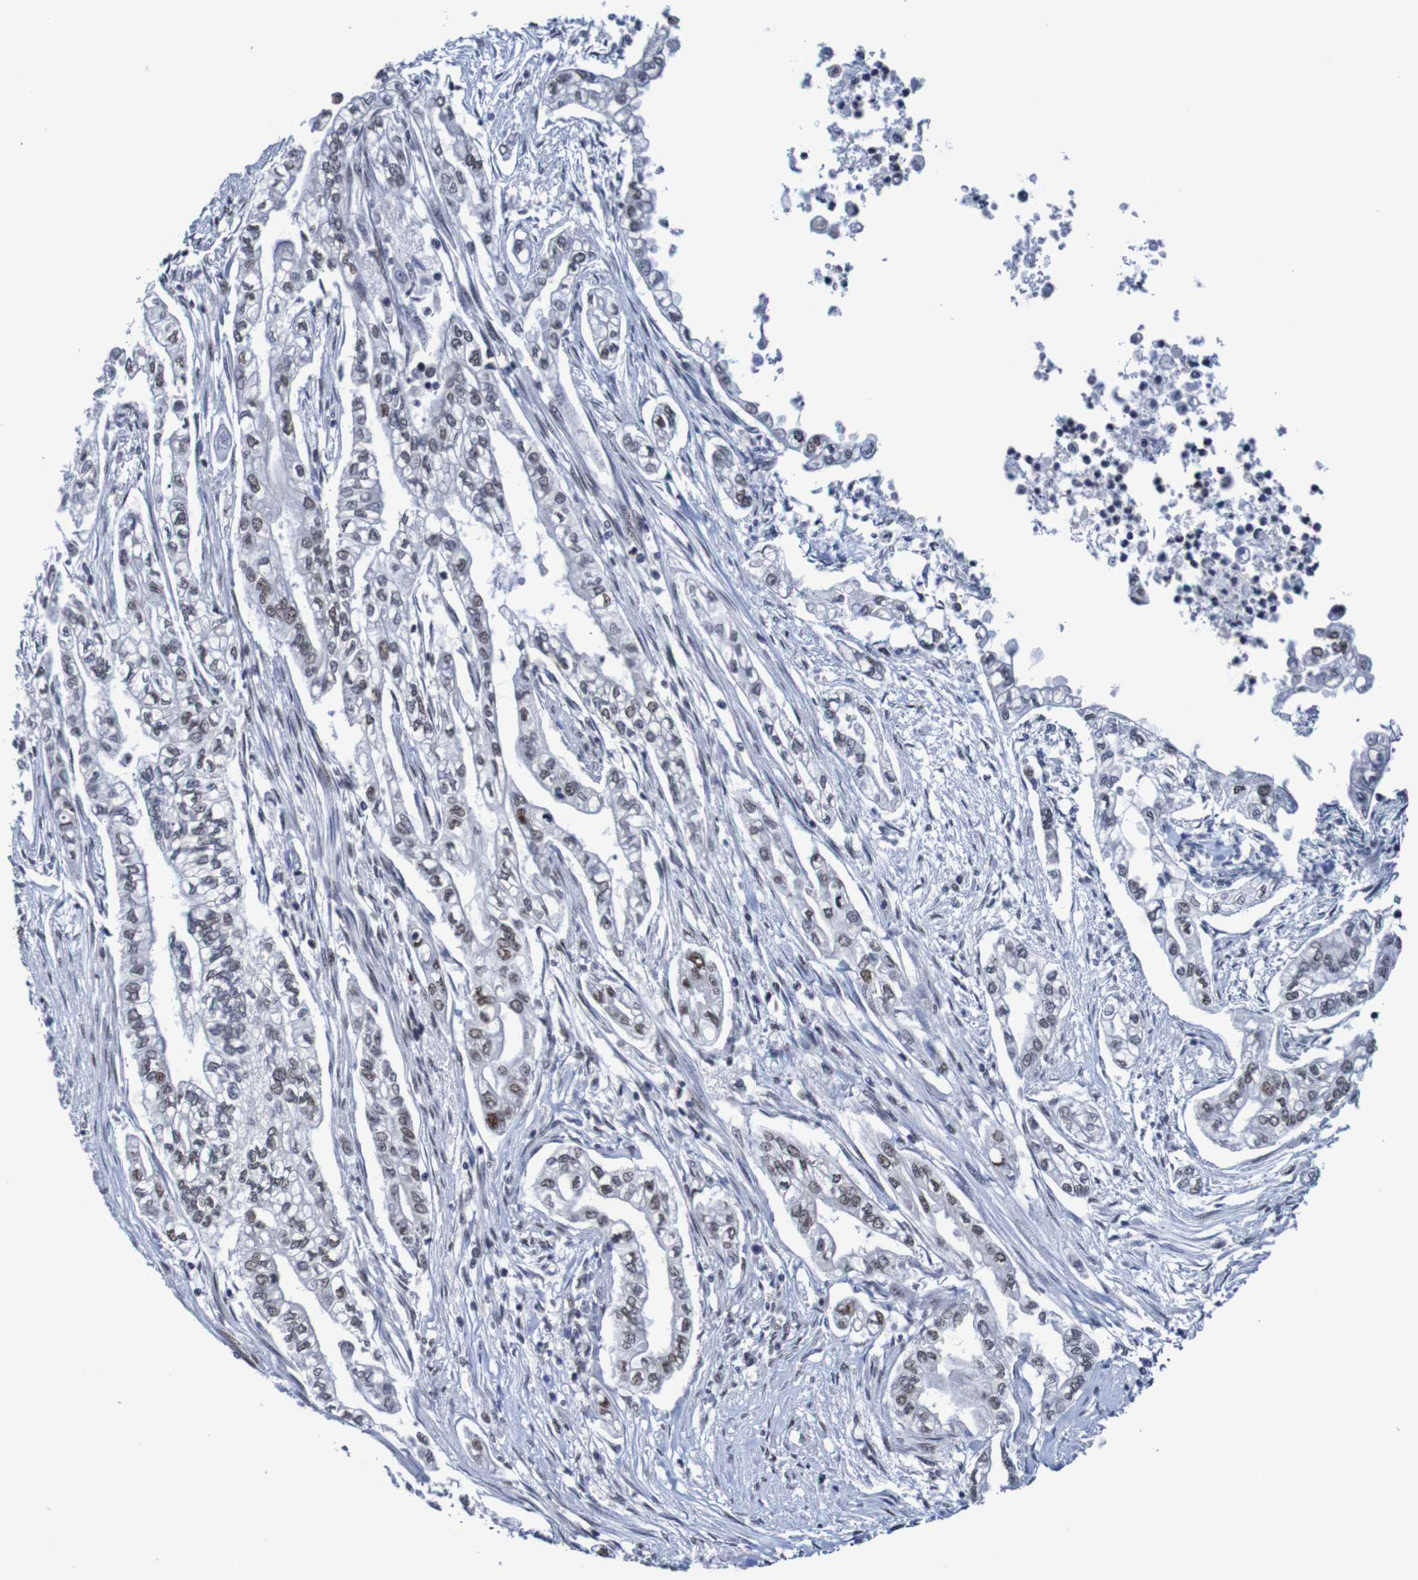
{"staining": {"intensity": "weak", "quantity": "25%-75%", "location": "nuclear"}, "tissue": "pancreatic cancer", "cell_type": "Tumor cells", "image_type": "cancer", "snomed": [{"axis": "morphology", "description": "Normal tissue, NOS"}, {"axis": "topography", "description": "Pancreas"}], "caption": "Protein expression analysis of human pancreatic cancer reveals weak nuclear positivity in about 25%-75% of tumor cells.", "gene": "CDC5L", "patient": {"sex": "male", "age": 42}}